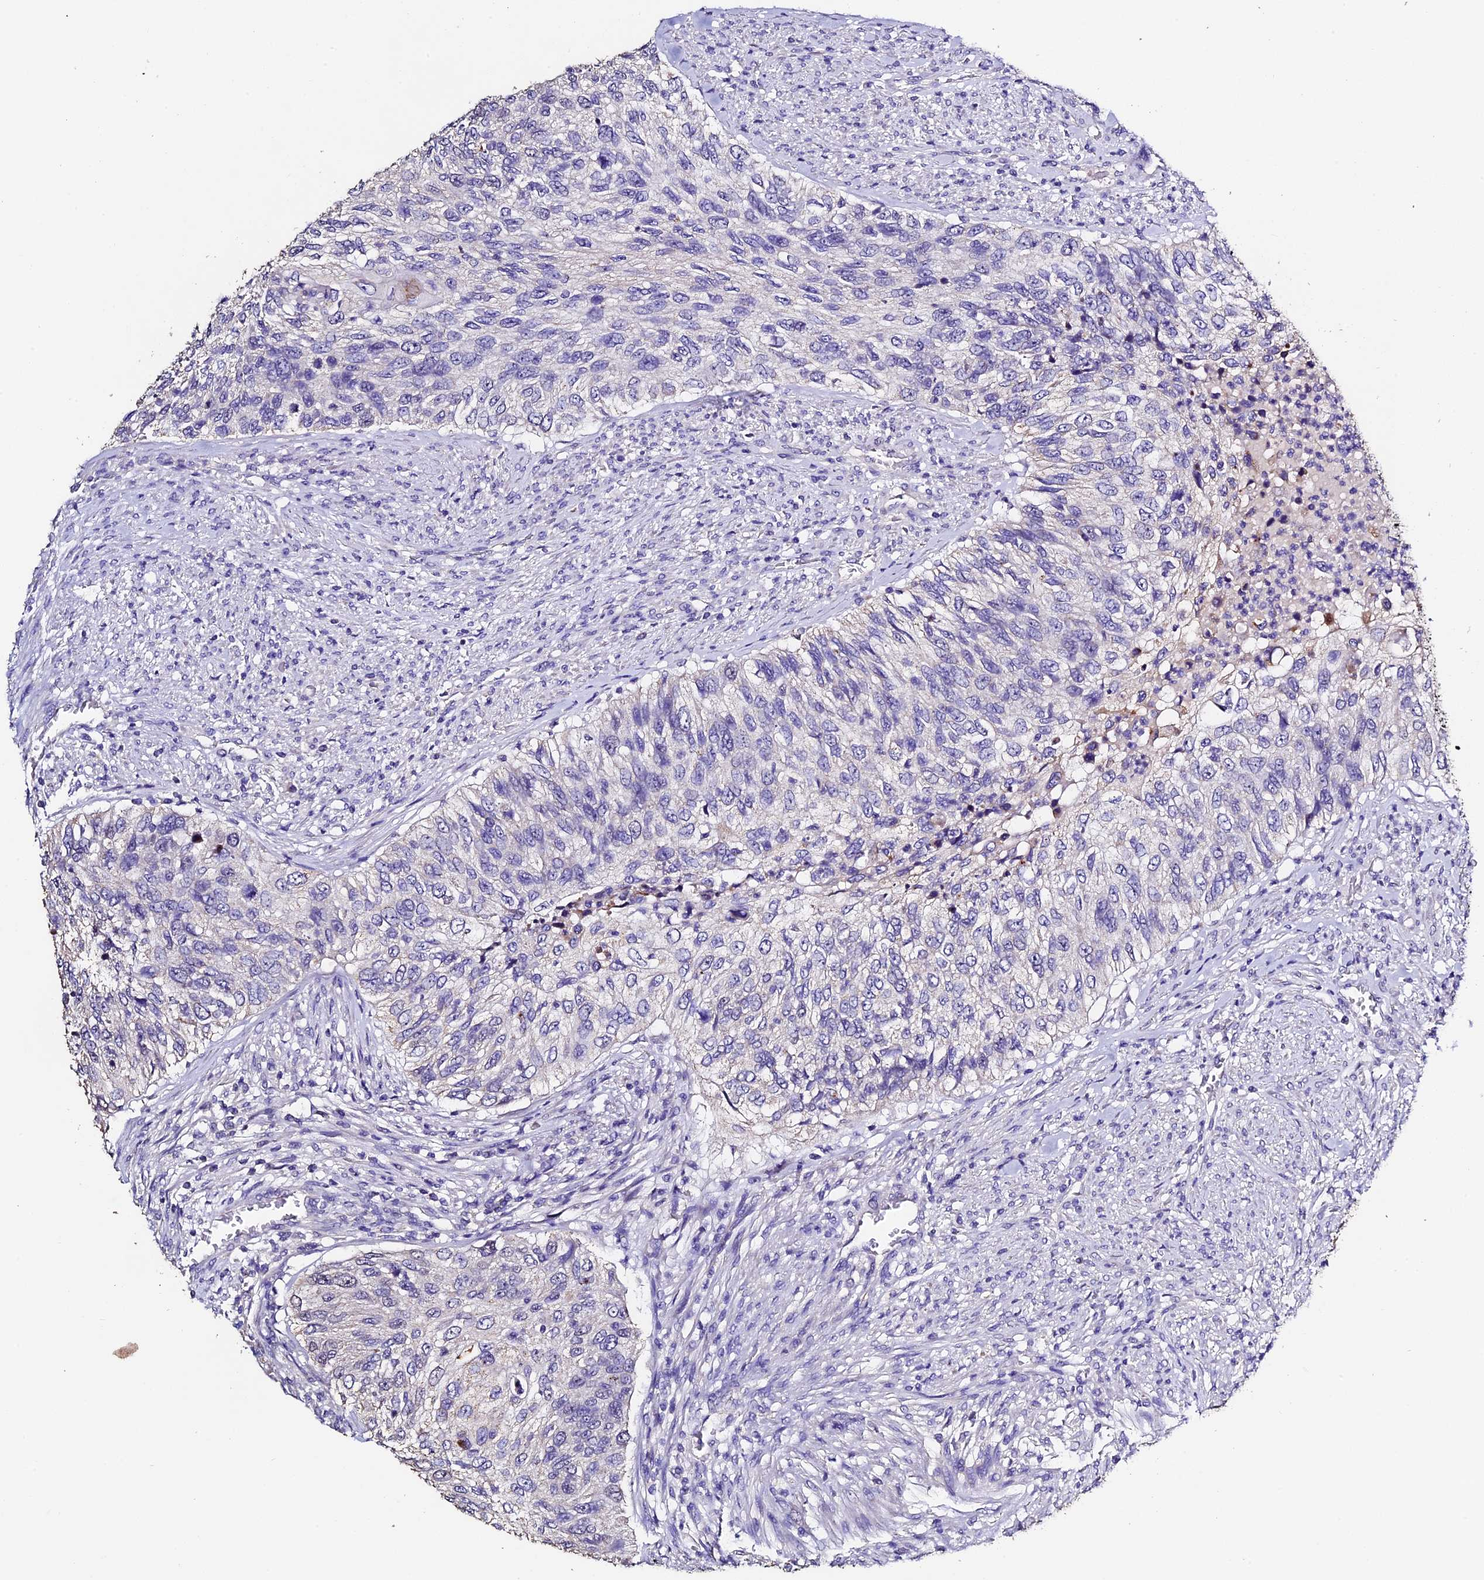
{"staining": {"intensity": "negative", "quantity": "none", "location": "none"}, "tissue": "urothelial cancer", "cell_type": "Tumor cells", "image_type": "cancer", "snomed": [{"axis": "morphology", "description": "Urothelial carcinoma, High grade"}, {"axis": "topography", "description": "Urinary bladder"}], "caption": "High-grade urothelial carcinoma was stained to show a protein in brown. There is no significant expression in tumor cells.", "gene": "FBXW9", "patient": {"sex": "female", "age": 60}}